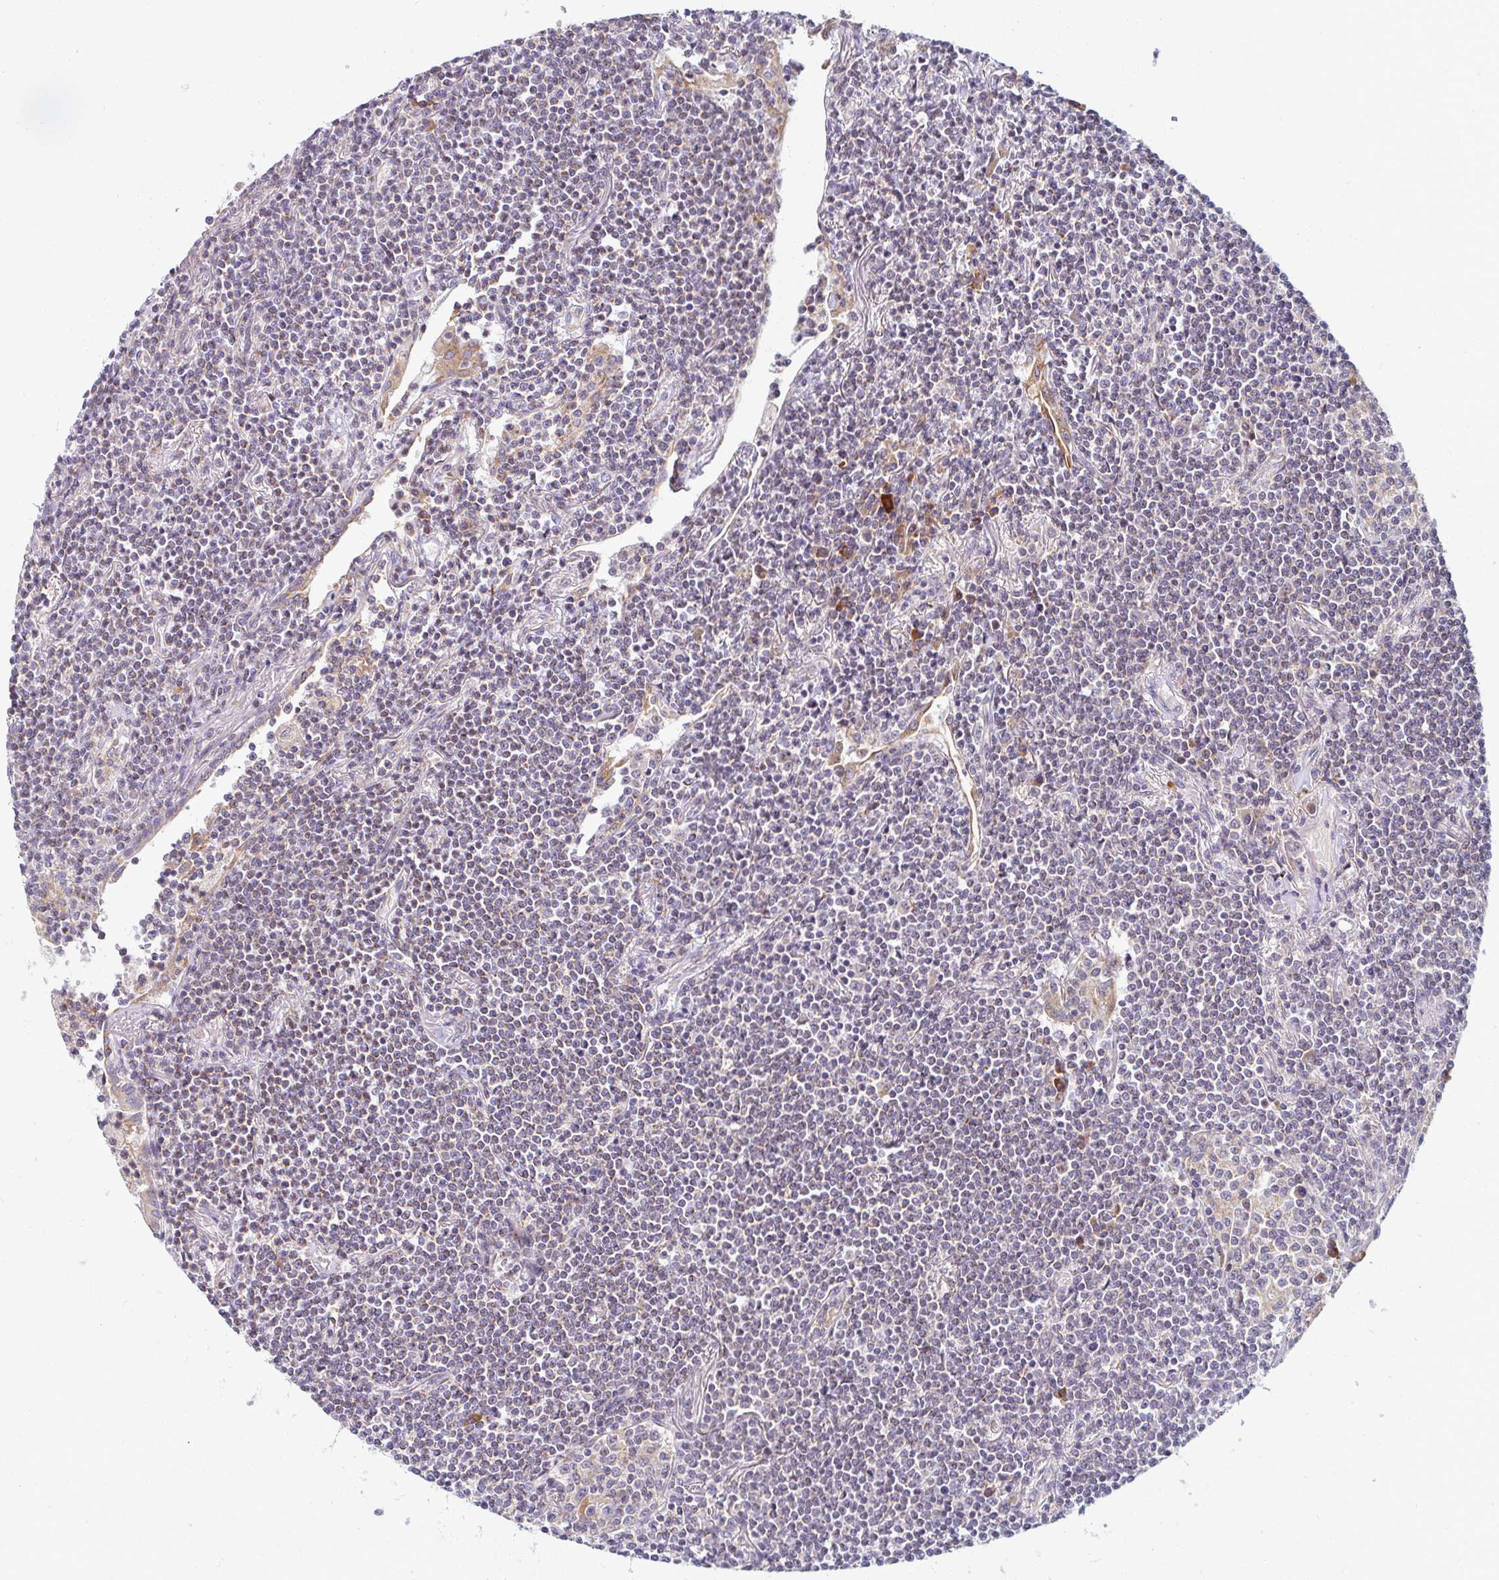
{"staining": {"intensity": "negative", "quantity": "none", "location": "none"}, "tissue": "lymphoma", "cell_type": "Tumor cells", "image_type": "cancer", "snomed": [{"axis": "morphology", "description": "Malignant lymphoma, non-Hodgkin's type, Low grade"}, {"axis": "topography", "description": "Lung"}], "caption": "Immunohistochemistry (IHC) of human lymphoma displays no expression in tumor cells. (Stains: DAB immunohistochemistry with hematoxylin counter stain, Microscopy: brightfield microscopy at high magnification).", "gene": "SKP2", "patient": {"sex": "female", "age": 71}}